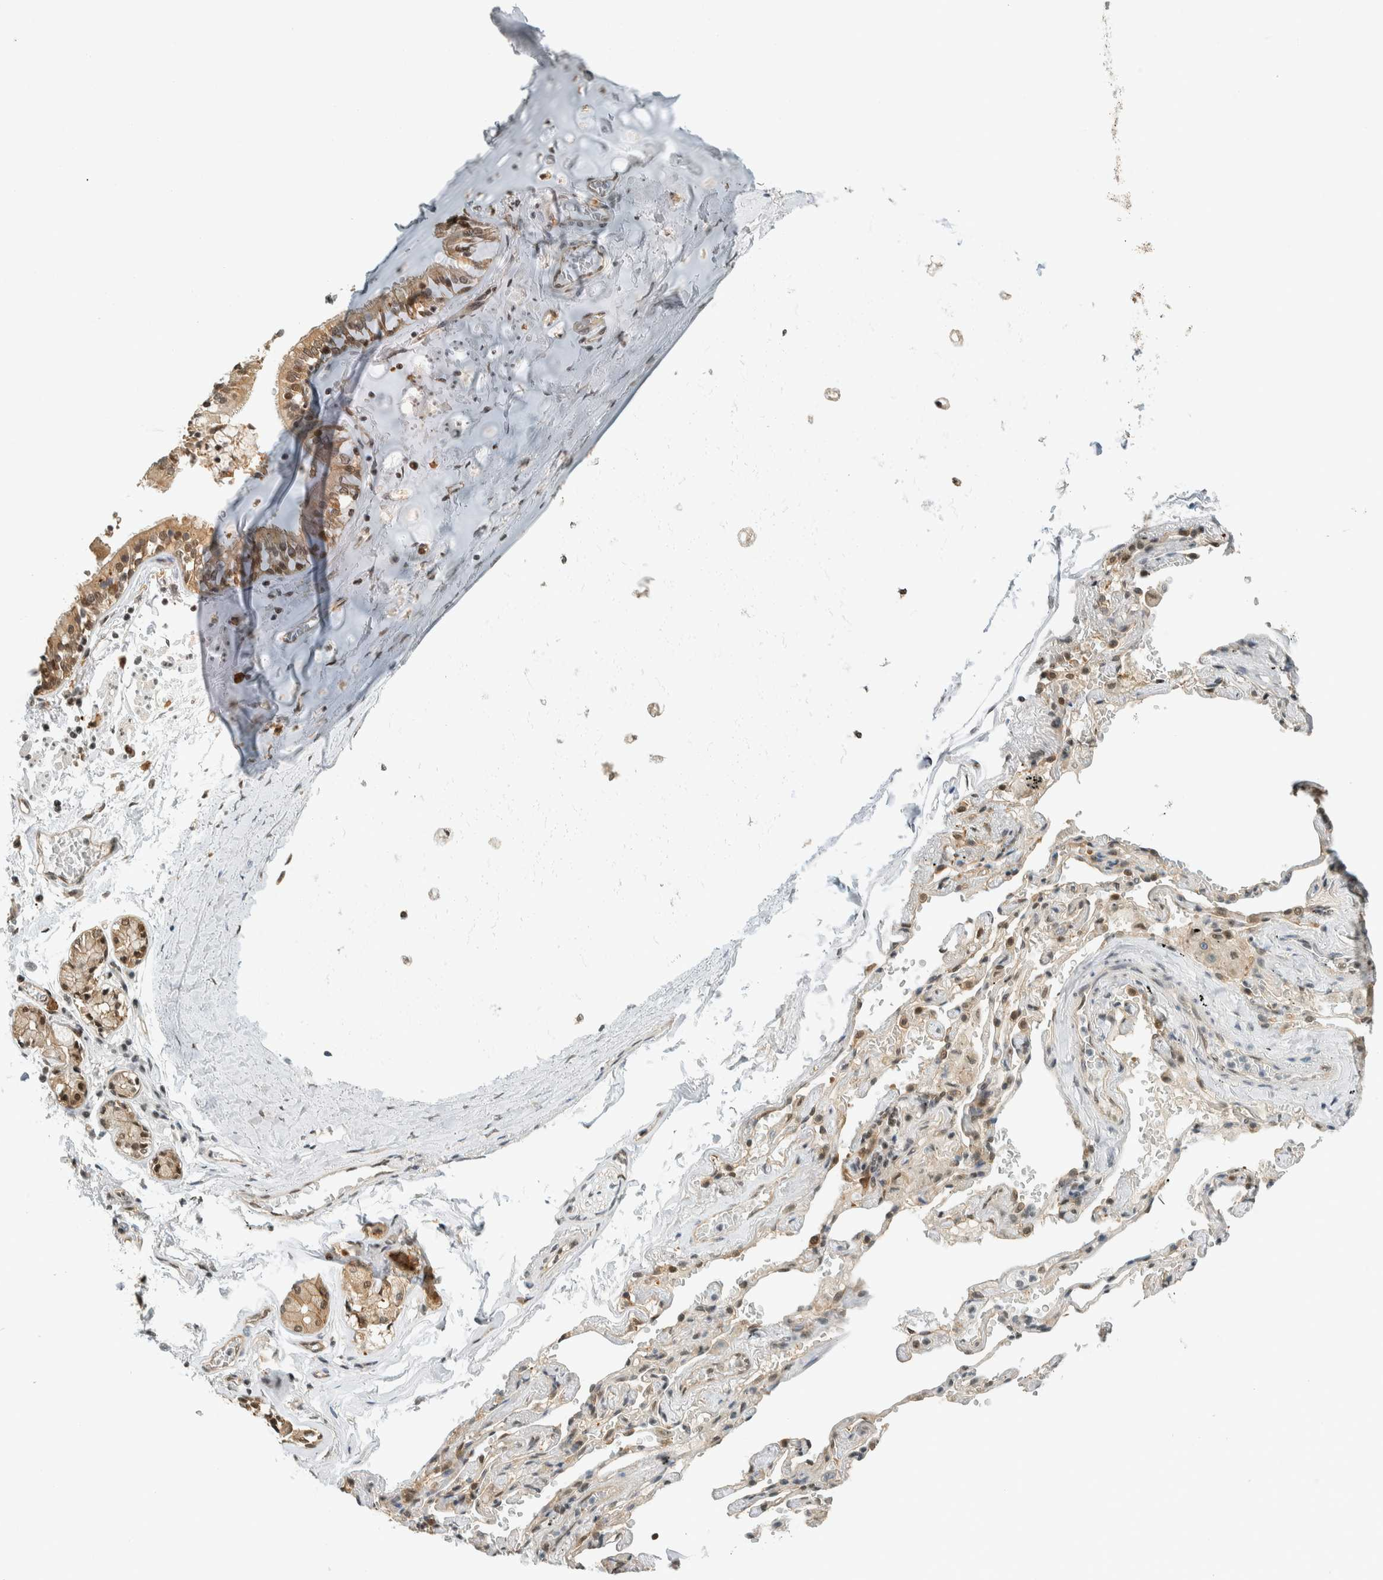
{"staining": {"intensity": "negative", "quantity": "none", "location": "none"}, "tissue": "adipose tissue", "cell_type": "Adipocytes", "image_type": "normal", "snomed": [{"axis": "morphology", "description": "Normal tissue, NOS"}, {"axis": "topography", "description": "Cartilage tissue"}, {"axis": "topography", "description": "Lung"}], "caption": "Immunohistochemistry photomicrograph of benign adipose tissue stained for a protein (brown), which shows no positivity in adipocytes.", "gene": "NIBAN2", "patient": {"sex": "female", "age": 77}}